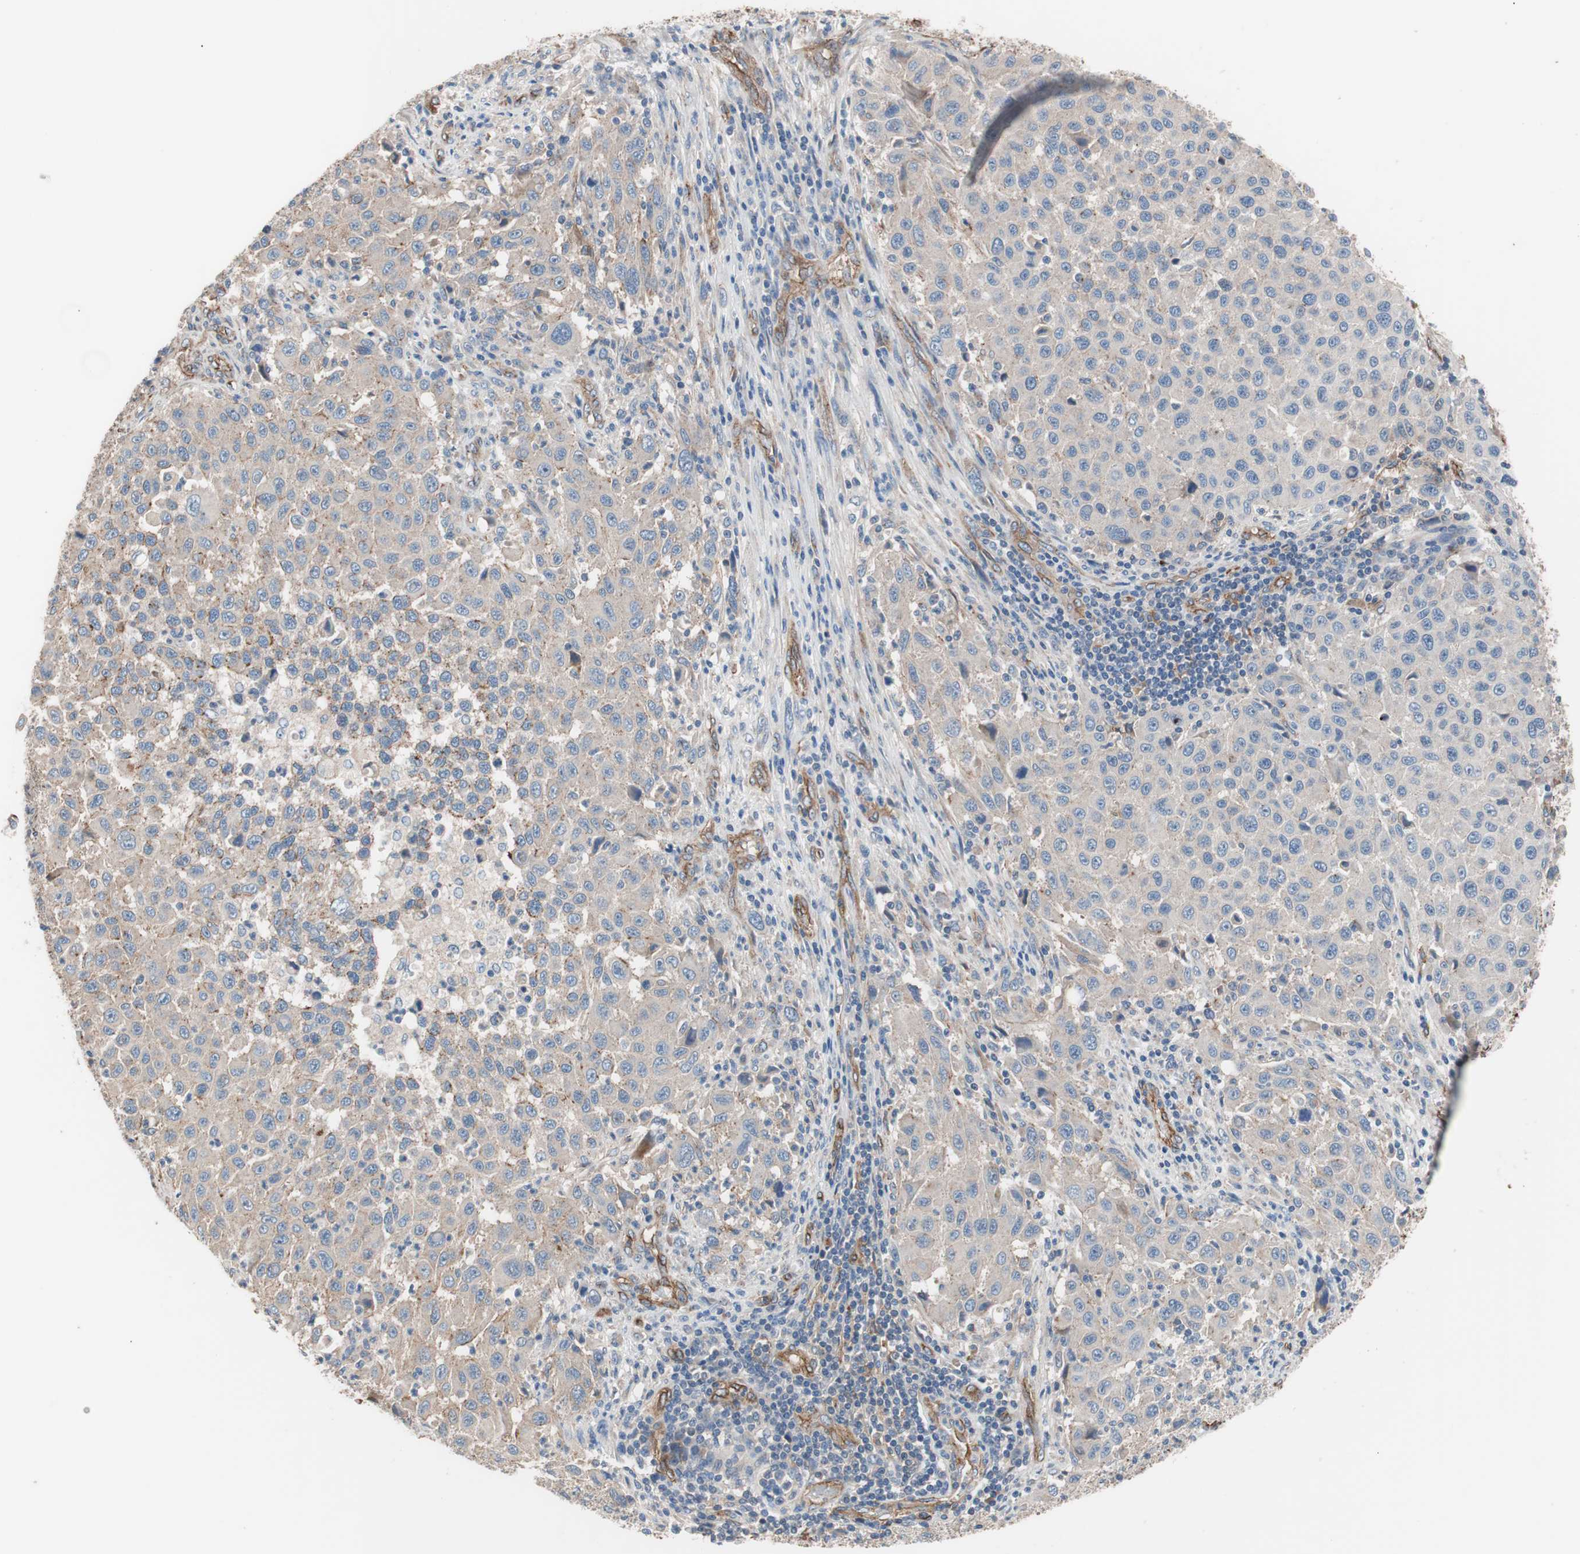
{"staining": {"intensity": "negative", "quantity": "none", "location": "none"}, "tissue": "melanoma", "cell_type": "Tumor cells", "image_type": "cancer", "snomed": [{"axis": "morphology", "description": "Malignant melanoma, Metastatic site"}, {"axis": "topography", "description": "Lymph node"}], "caption": "This is an immunohistochemistry micrograph of melanoma. There is no expression in tumor cells.", "gene": "SPINT1", "patient": {"sex": "male", "age": 61}}